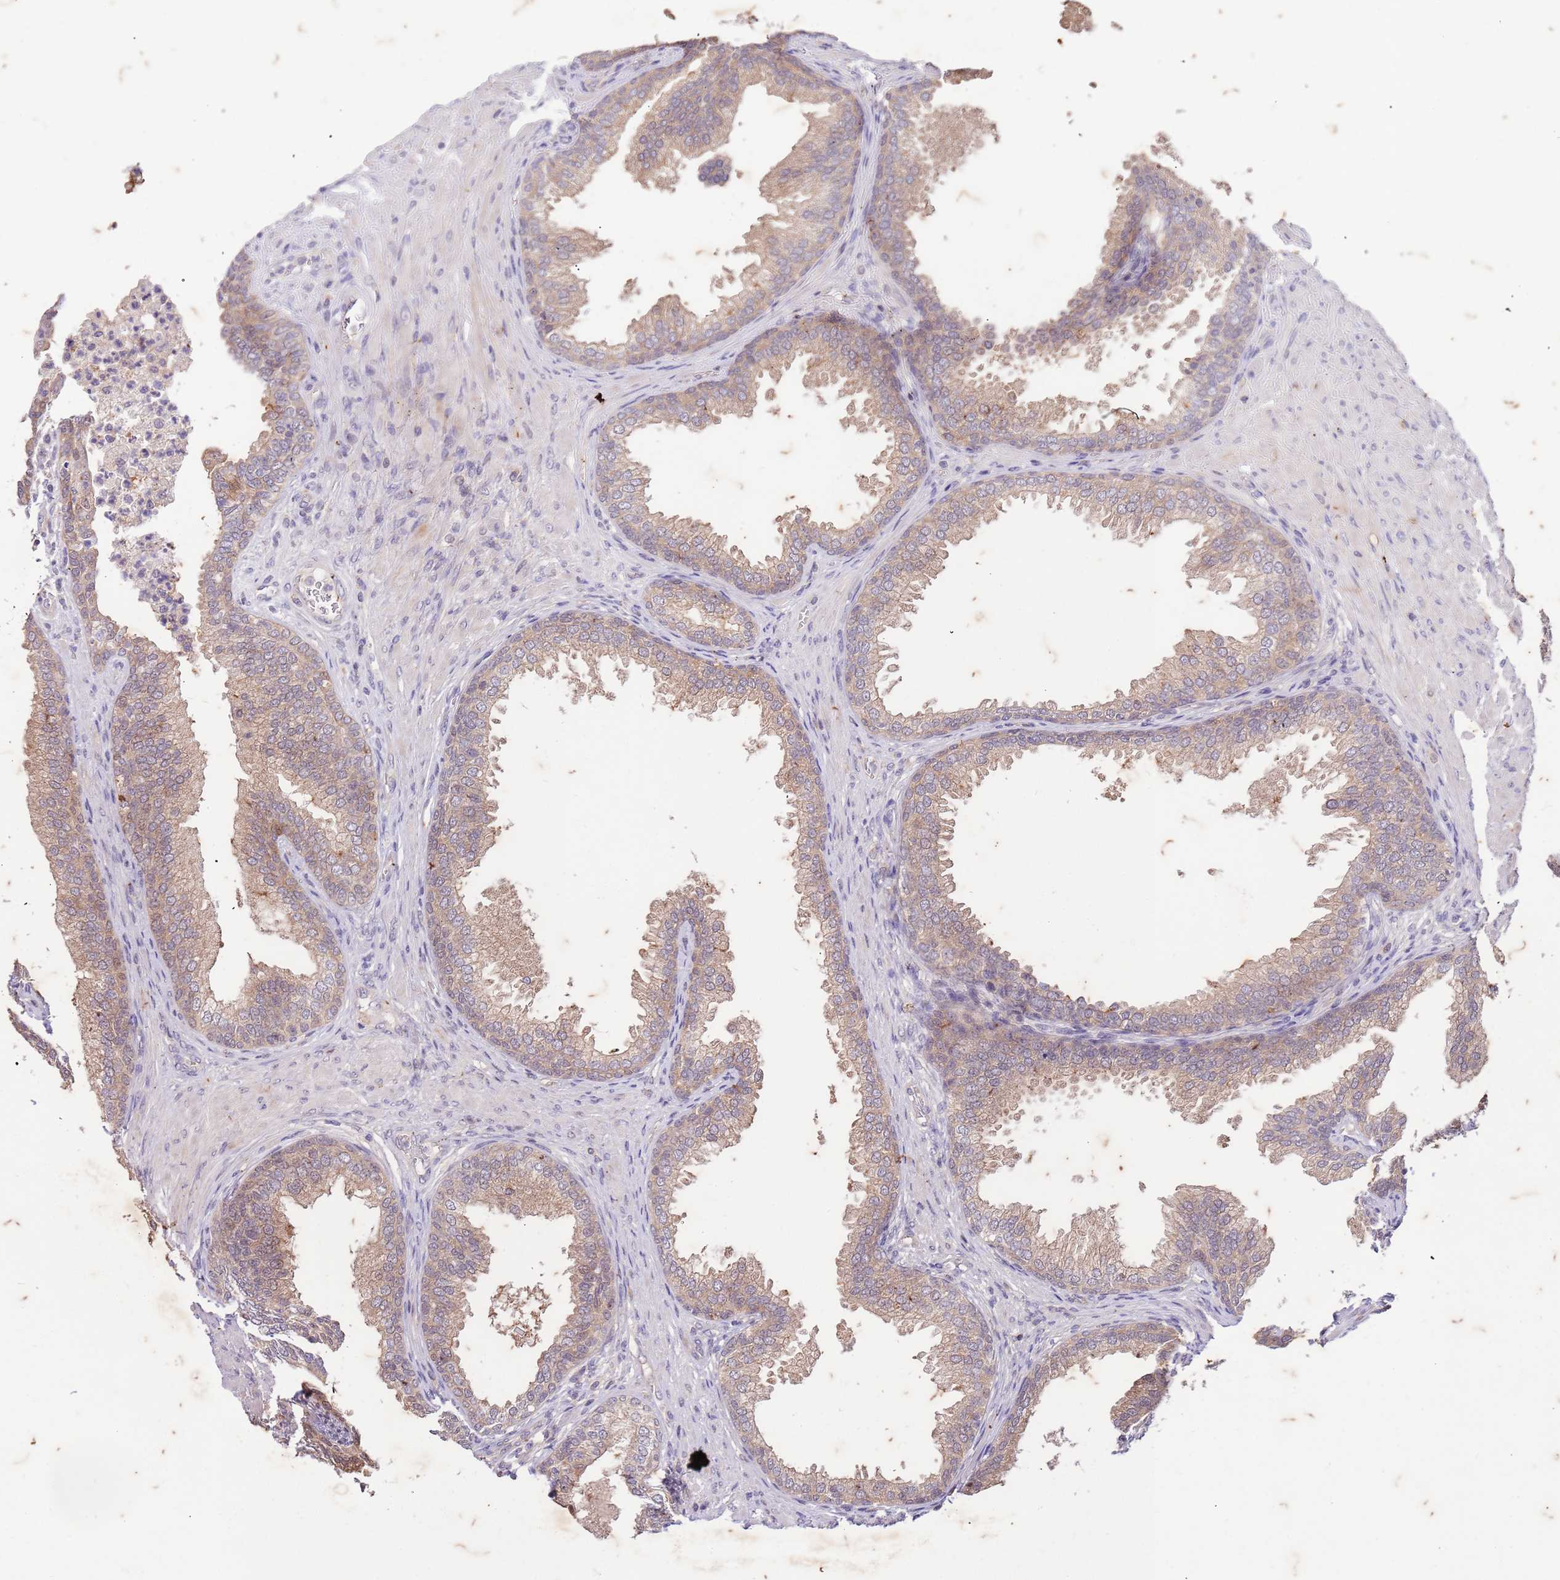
{"staining": {"intensity": "weak", "quantity": "25%-75%", "location": "cytoplasmic/membranous"}, "tissue": "prostate", "cell_type": "Glandular cells", "image_type": "normal", "snomed": [{"axis": "morphology", "description": "Normal tissue, NOS"}, {"axis": "topography", "description": "Prostate"}], "caption": "A low amount of weak cytoplasmic/membranous expression is identified in about 25%-75% of glandular cells in unremarkable prostate. (Stains: DAB (3,3'-diaminobenzidine) in brown, nuclei in blue, Microscopy: brightfield microscopy at high magnification).", "gene": "RAPGEF3", "patient": {"sex": "male", "age": 76}}